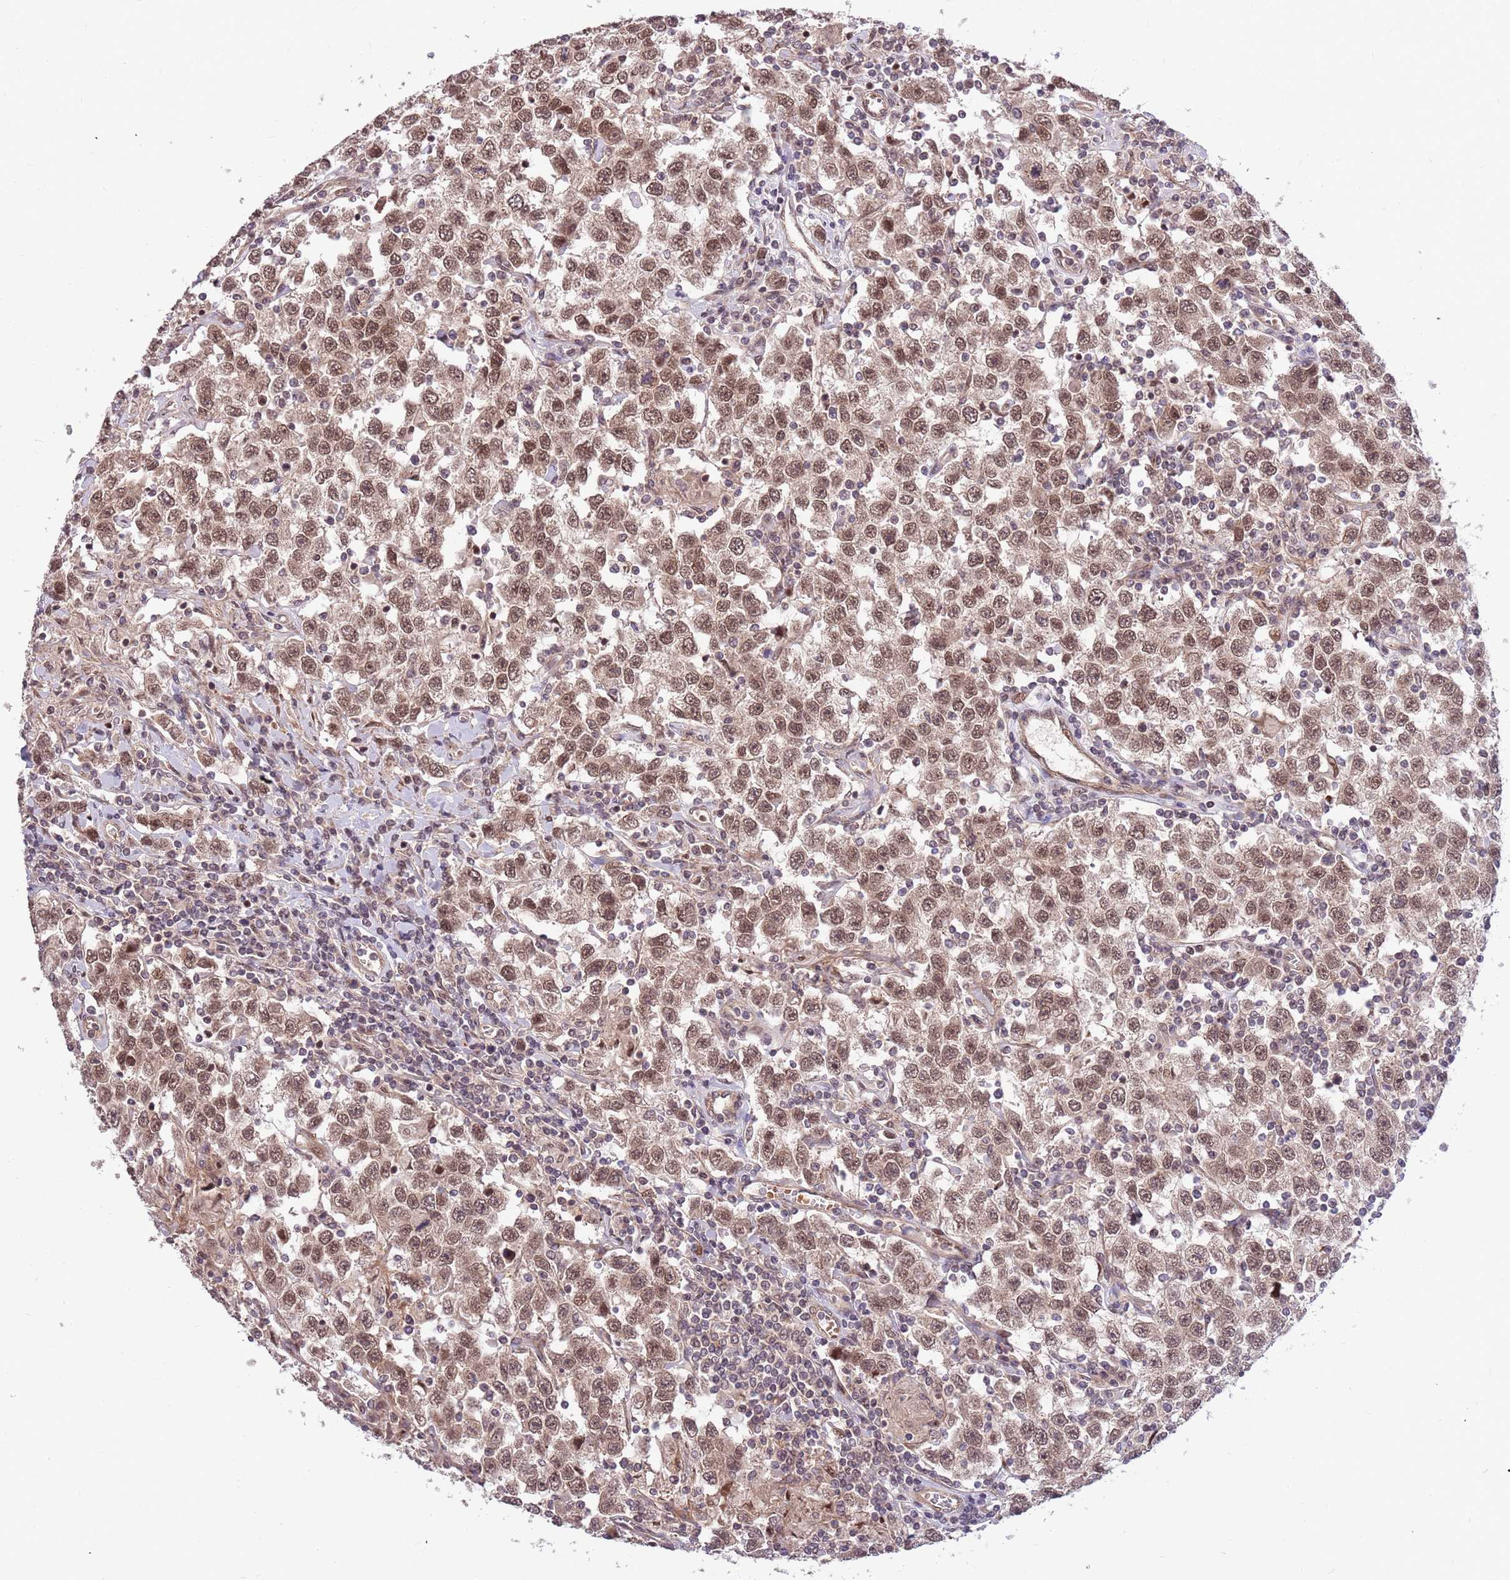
{"staining": {"intensity": "moderate", "quantity": ">75%", "location": "nuclear"}, "tissue": "testis cancer", "cell_type": "Tumor cells", "image_type": "cancer", "snomed": [{"axis": "morphology", "description": "Seminoma, NOS"}, {"axis": "topography", "description": "Testis"}], "caption": "Immunohistochemical staining of human testis cancer demonstrates medium levels of moderate nuclear positivity in about >75% of tumor cells.", "gene": "HAUS3", "patient": {"sex": "male", "age": 41}}